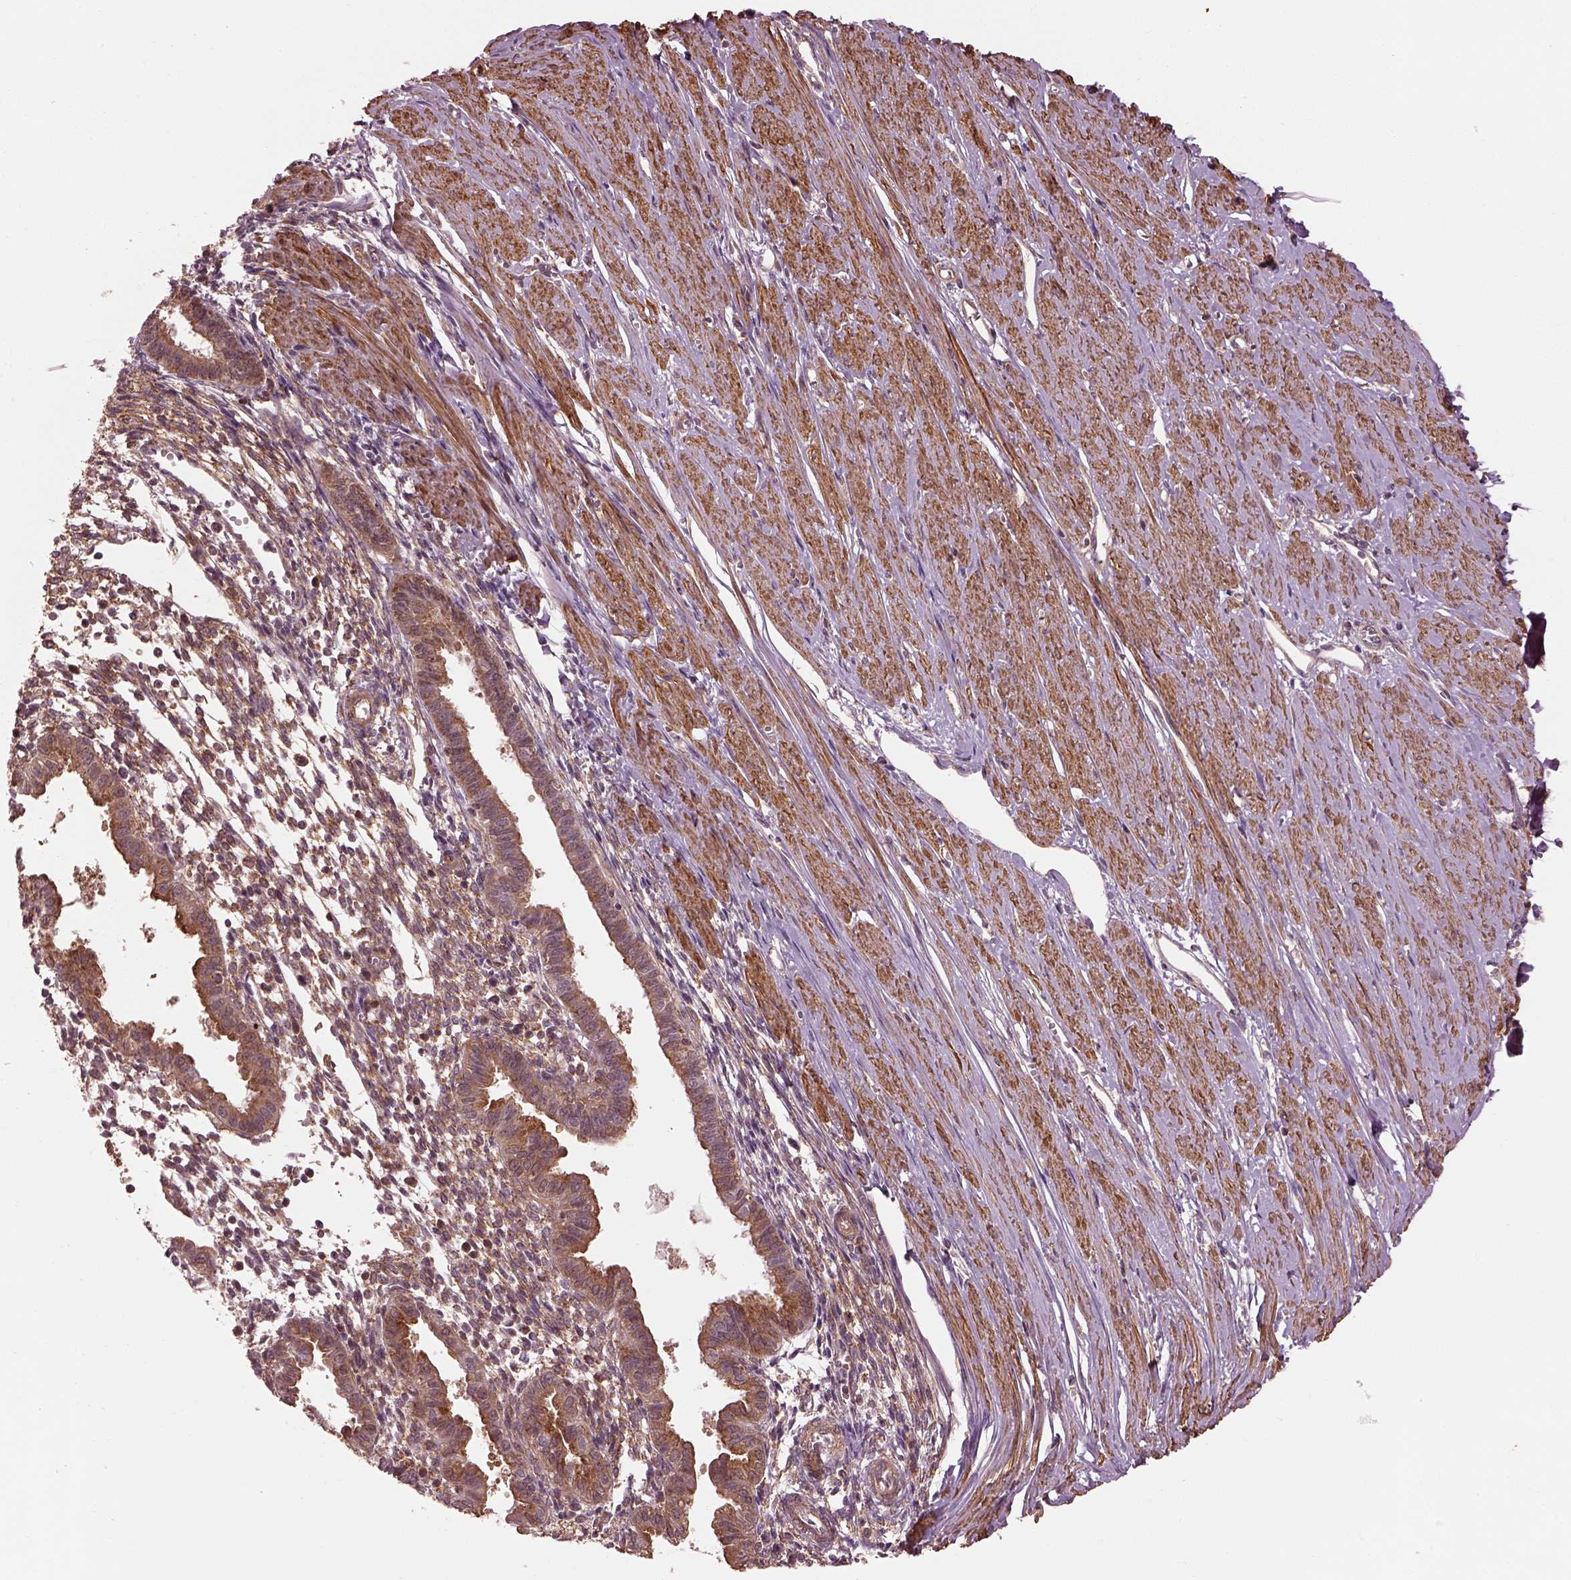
{"staining": {"intensity": "moderate", "quantity": ">75%", "location": "cytoplasmic/membranous"}, "tissue": "endometrium", "cell_type": "Cells in endometrial stroma", "image_type": "normal", "snomed": [{"axis": "morphology", "description": "Normal tissue, NOS"}, {"axis": "topography", "description": "Endometrium"}], "caption": "Immunohistochemistry of unremarkable human endometrium displays medium levels of moderate cytoplasmic/membranous expression in about >75% of cells in endometrial stroma. (IHC, brightfield microscopy, high magnification).", "gene": "LSM14A", "patient": {"sex": "female", "age": 37}}